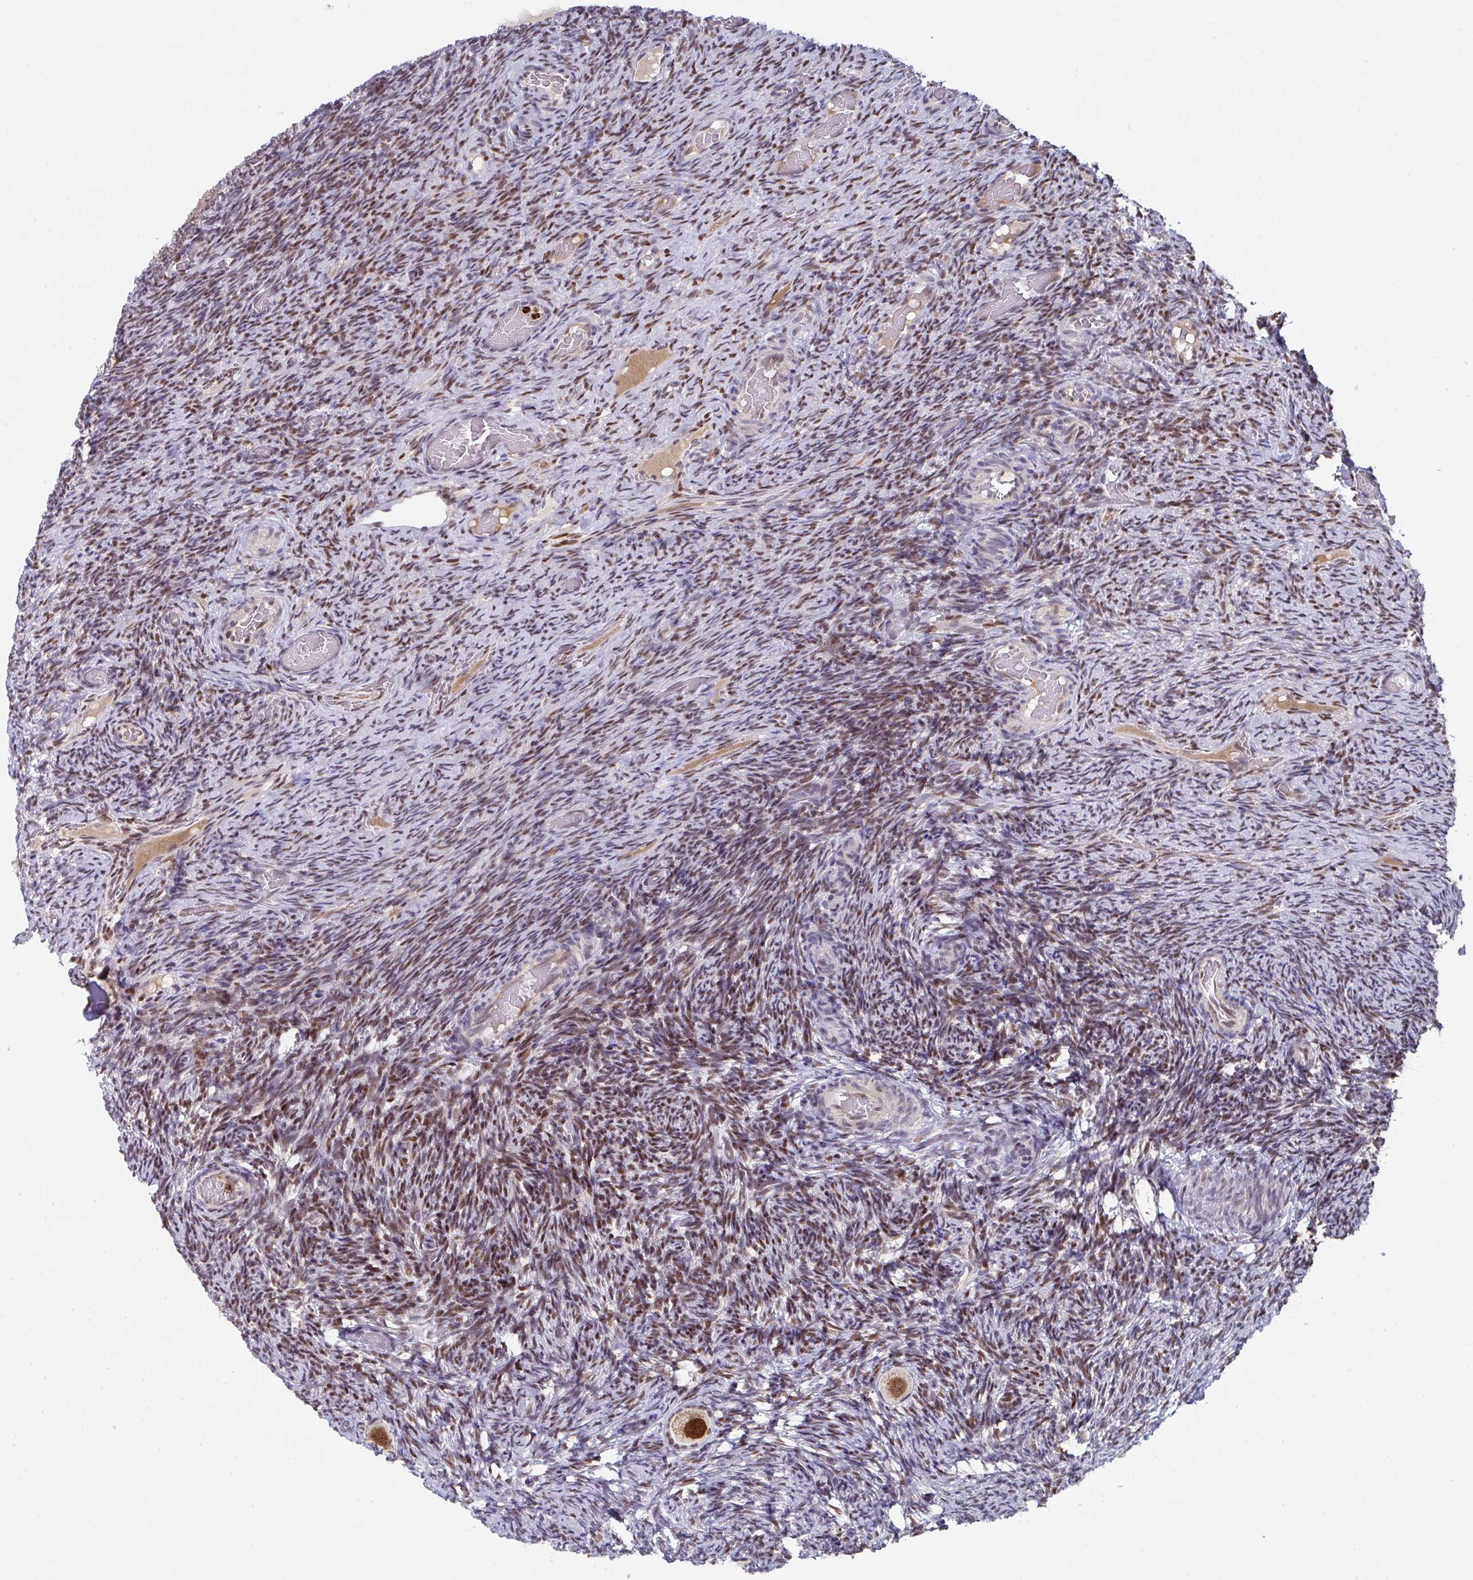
{"staining": {"intensity": "strong", "quantity": "25%-75%", "location": "nuclear"}, "tissue": "ovary", "cell_type": "Follicle cells", "image_type": "normal", "snomed": [{"axis": "morphology", "description": "Normal tissue, NOS"}, {"axis": "topography", "description": "Ovary"}], "caption": "Immunohistochemical staining of normal ovary exhibits 25%-75% levels of strong nuclear protein positivity in about 25%-75% of follicle cells. (Stains: DAB (3,3'-diaminobenzidine) in brown, nuclei in blue, Microscopy: brightfield microscopy at high magnification).", "gene": "JDP2", "patient": {"sex": "female", "age": 34}}